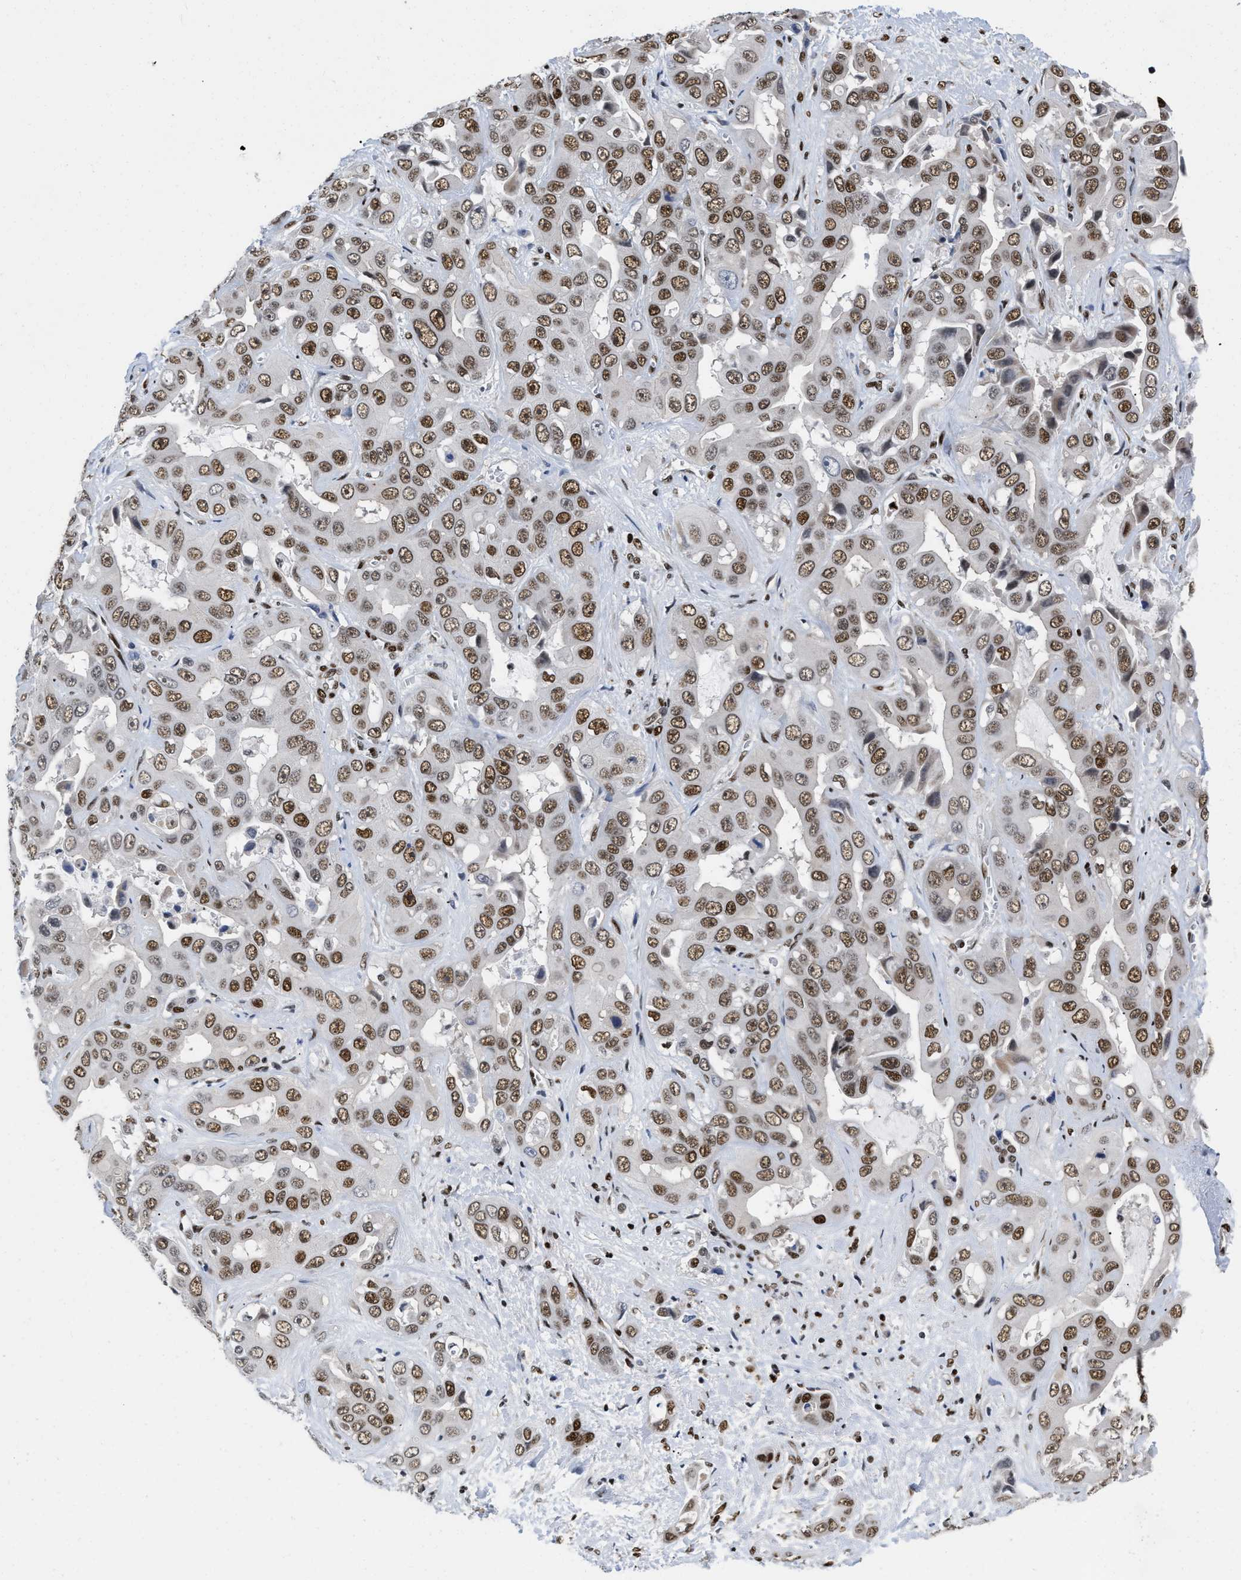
{"staining": {"intensity": "moderate", "quantity": ">75%", "location": "nuclear"}, "tissue": "liver cancer", "cell_type": "Tumor cells", "image_type": "cancer", "snomed": [{"axis": "morphology", "description": "Cholangiocarcinoma"}, {"axis": "topography", "description": "Liver"}], "caption": "A photomicrograph of human liver cancer (cholangiocarcinoma) stained for a protein exhibits moderate nuclear brown staining in tumor cells. The staining is performed using DAB (3,3'-diaminobenzidine) brown chromogen to label protein expression. The nuclei are counter-stained blue using hematoxylin.", "gene": "CREB1", "patient": {"sex": "female", "age": 52}}